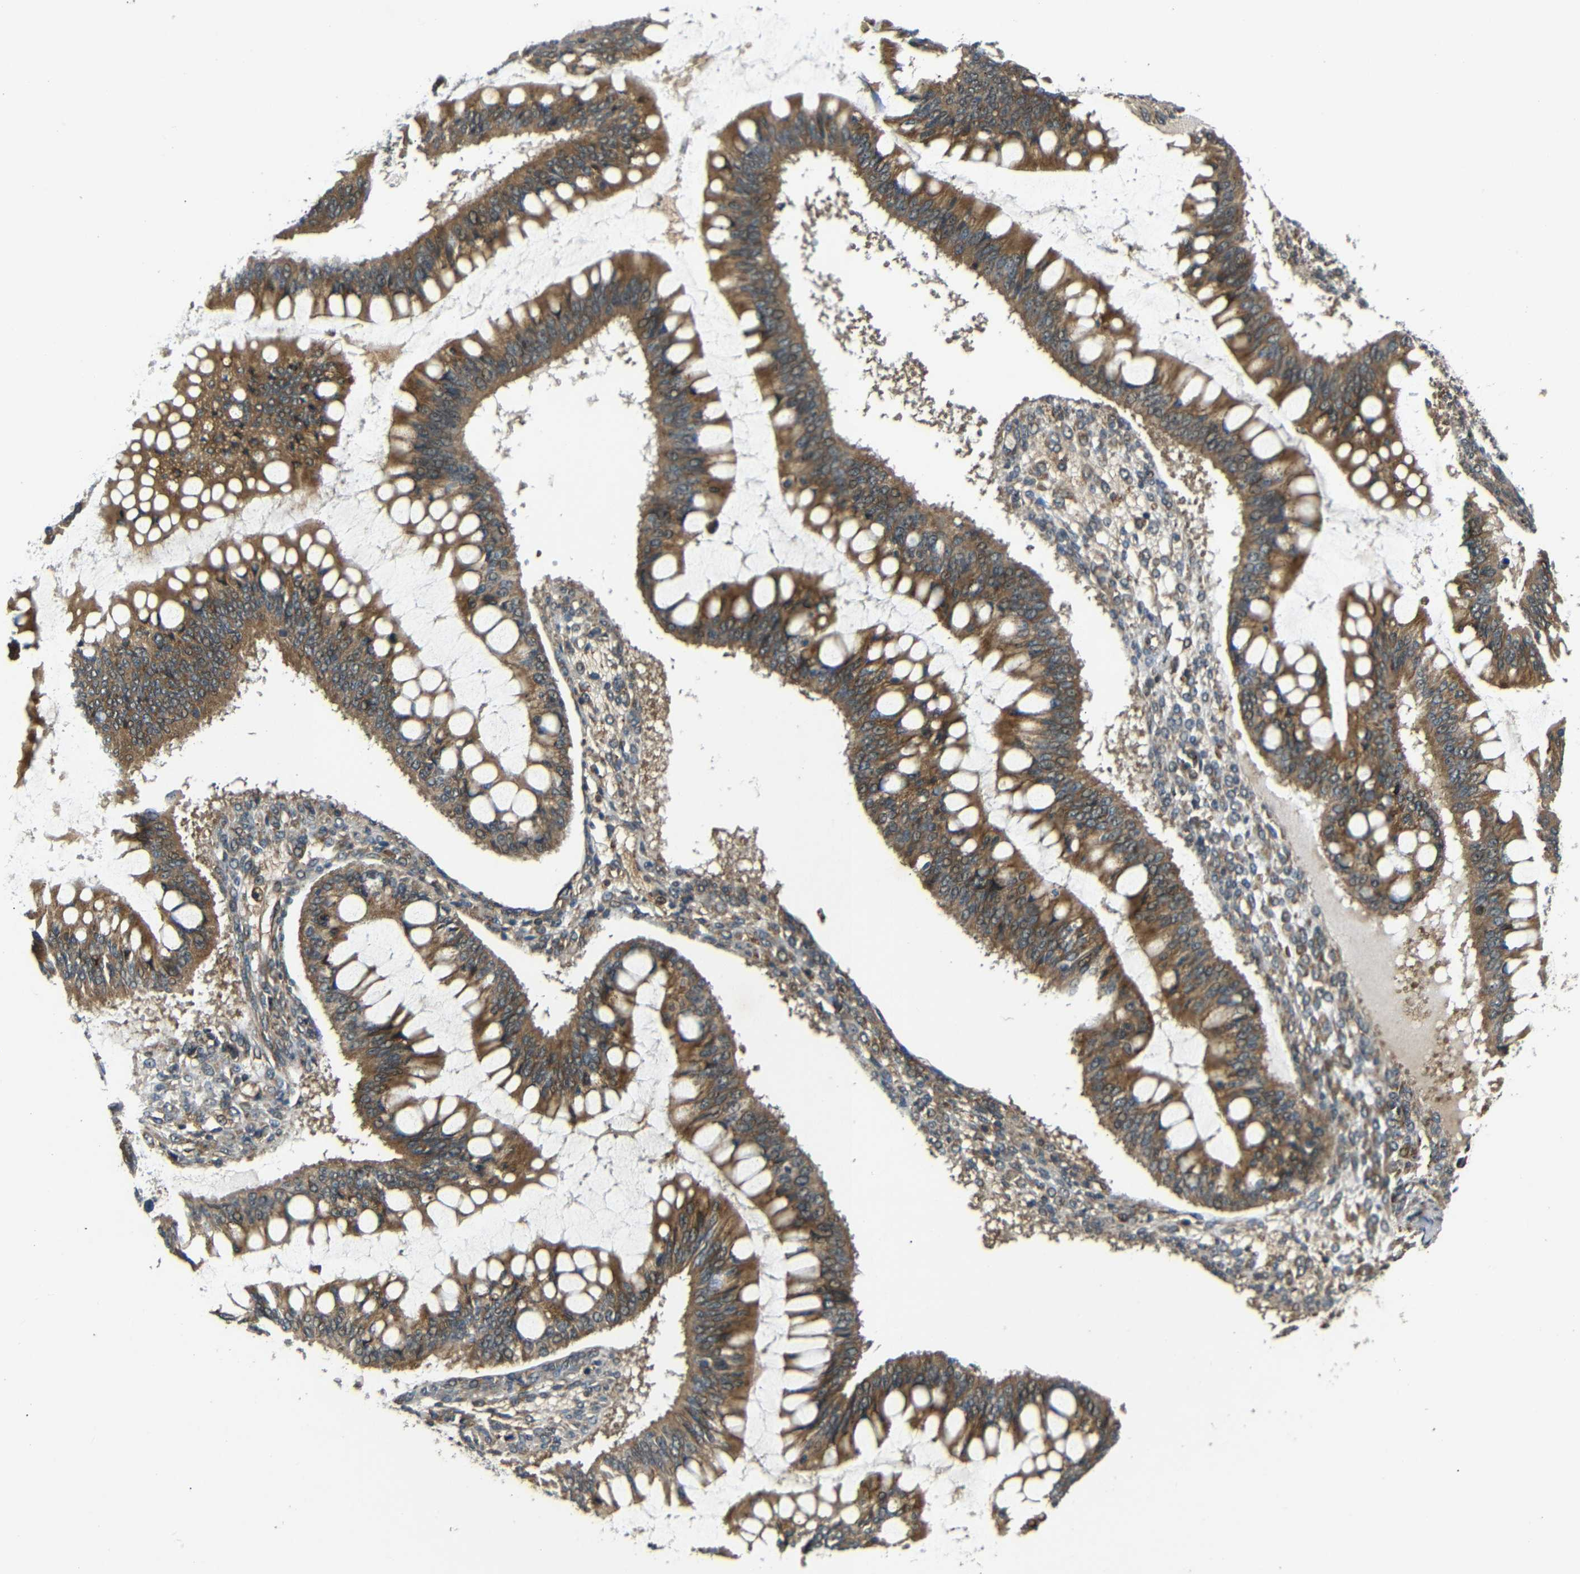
{"staining": {"intensity": "moderate", "quantity": ">75%", "location": "cytoplasmic/membranous"}, "tissue": "ovarian cancer", "cell_type": "Tumor cells", "image_type": "cancer", "snomed": [{"axis": "morphology", "description": "Cystadenocarcinoma, mucinous, NOS"}, {"axis": "topography", "description": "Ovary"}], "caption": "A high-resolution photomicrograph shows immunohistochemistry staining of ovarian cancer (mucinous cystadenocarcinoma), which shows moderate cytoplasmic/membranous positivity in approximately >75% of tumor cells.", "gene": "EPHB2", "patient": {"sex": "female", "age": 73}}